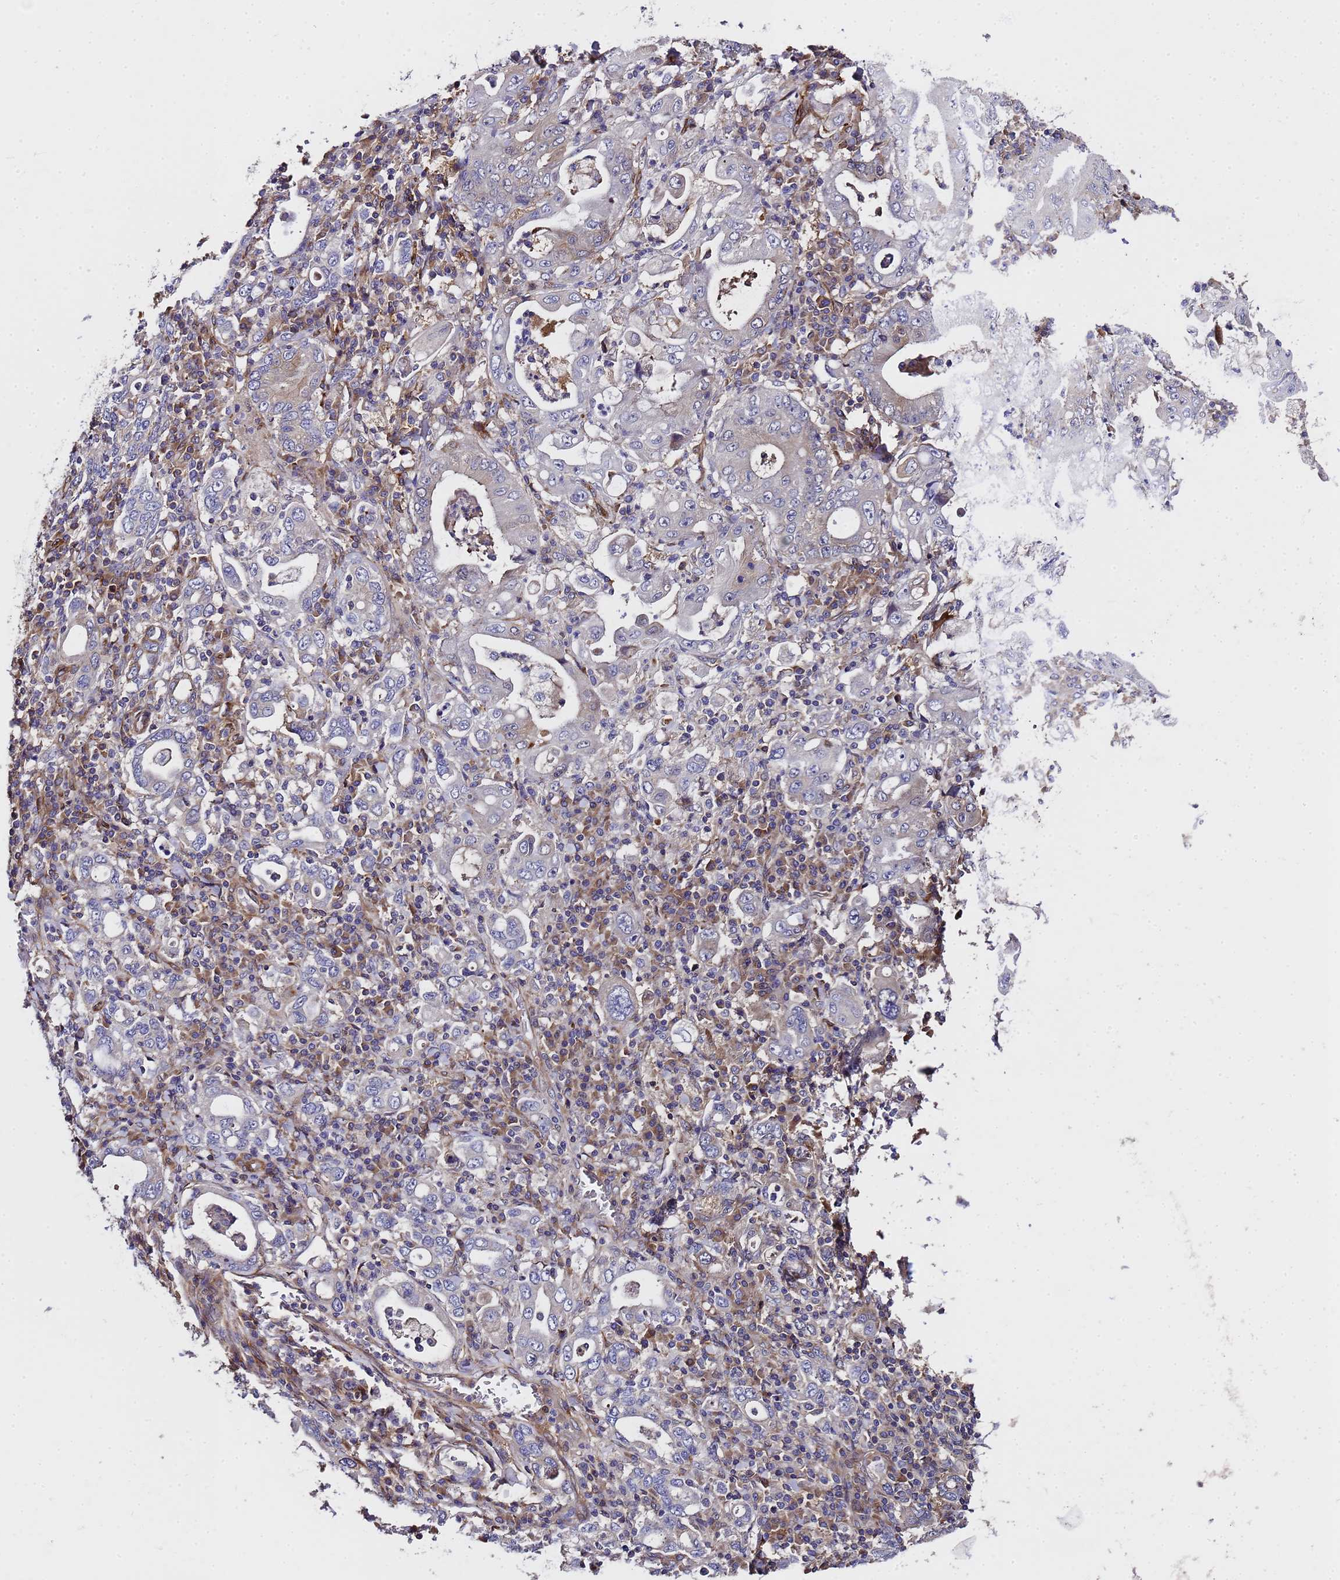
{"staining": {"intensity": "negative", "quantity": "none", "location": "none"}, "tissue": "stomach cancer", "cell_type": "Tumor cells", "image_type": "cancer", "snomed": [{"axis": "morphology", "description": "Normal tissue, NOS"}, {"axis": "morphology", "description": "Adenocarcinoma, NOS"}, {"axis": "topography", "description": "Esophagus"}, {"axis": "topography", "description": "Stomach, upper"}, {"axis": "topography", "description": "Peripheral nerve tissue"}], "caption": "IHC histopathology image of neoplastic tissue: adenocarcinoma (stomach) stained with DAB reveals no significant protein positivity in tumor cells.", "gene": "MOCS1", "patient": {"sex": "male", "age": 62}}